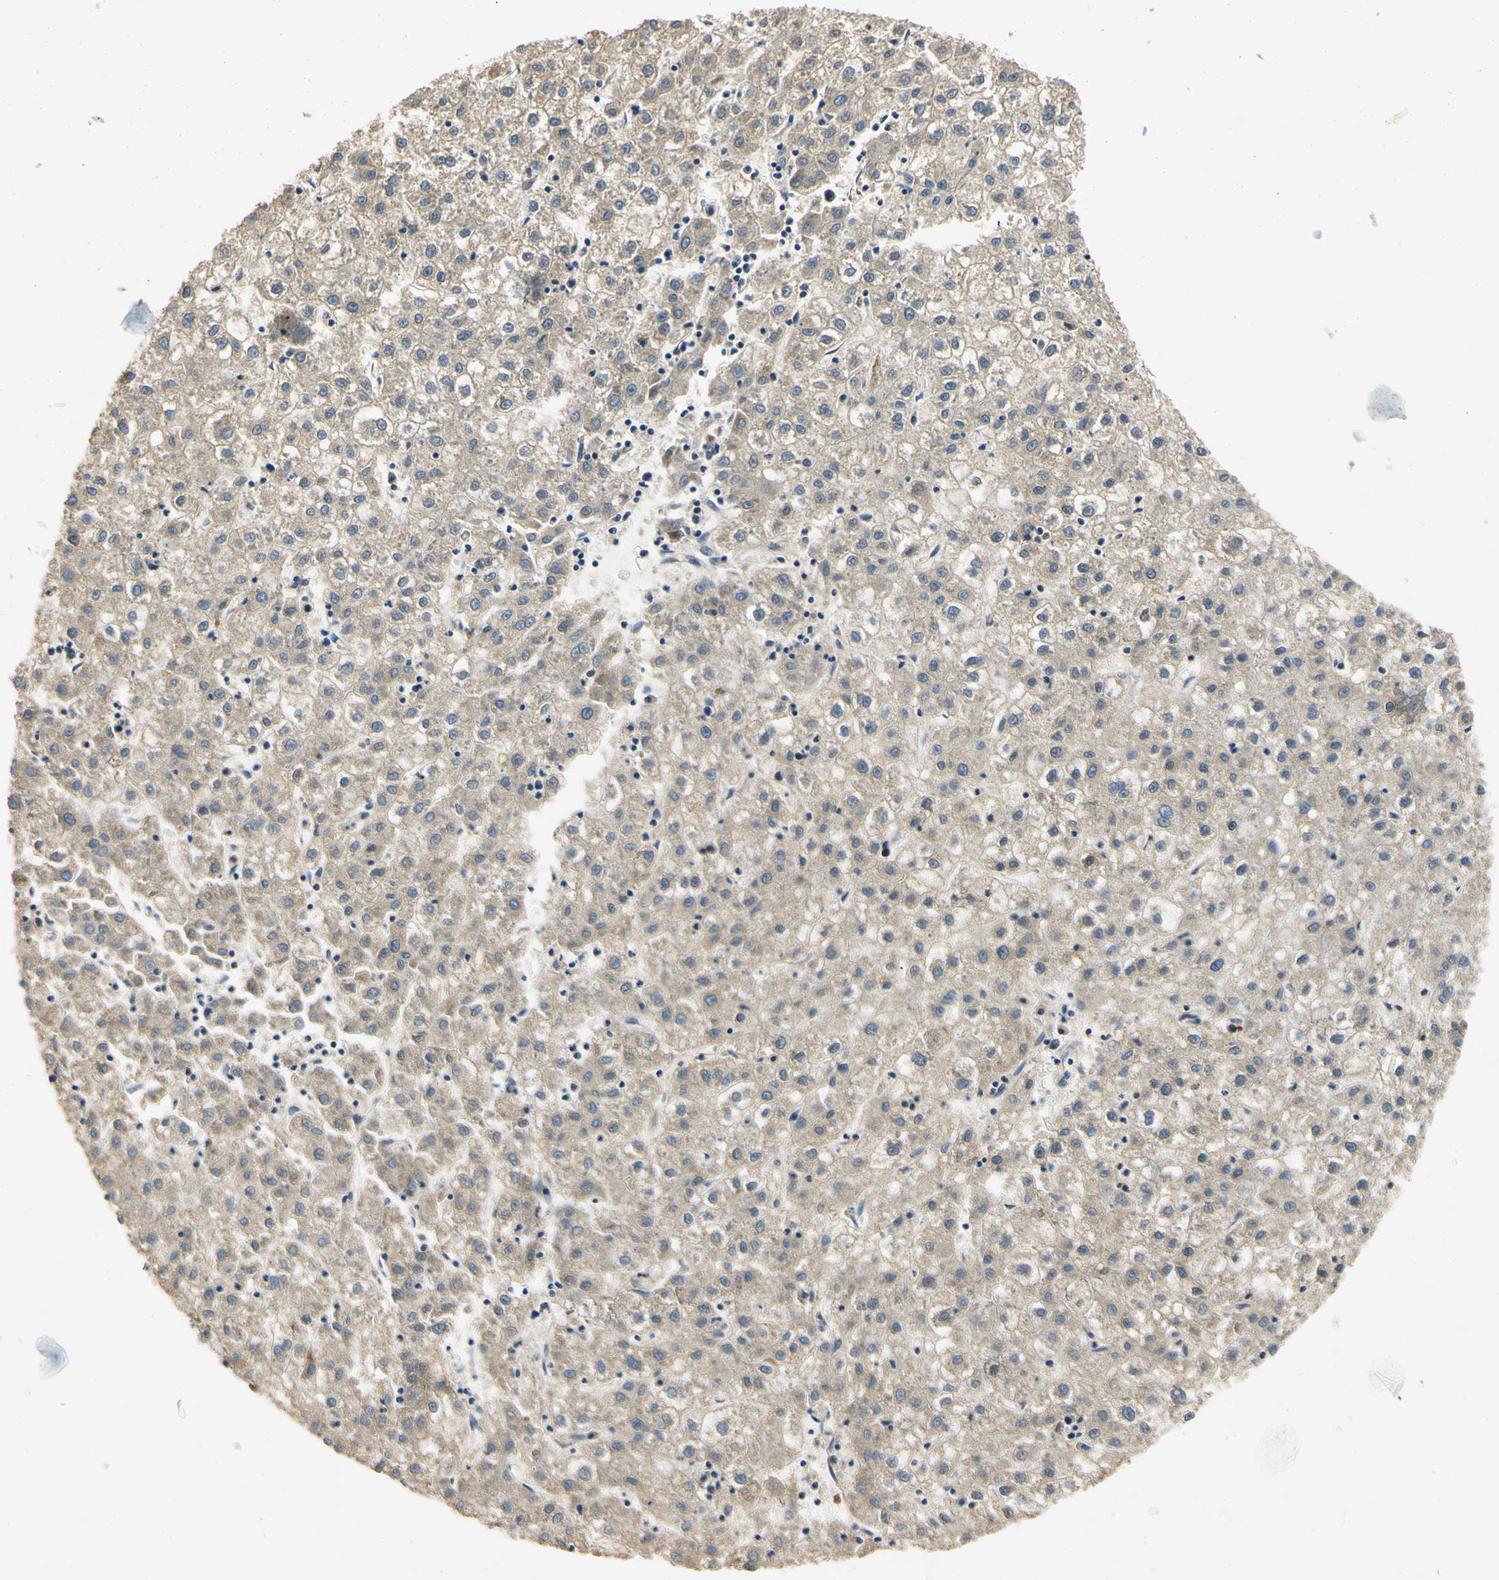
{"staining": {"intensity": "negative", "quantity": "none", "location": "none"}, "tissue": "liver cancer", "cell_type": "Tumor cells", "image_type": "cancer", "snomed": [{"axis": "morphology", "description": "Carcinoma, Hepatocellular, NOS"}, {"axis": "topography", "description": "Liver"}], "caption": "DAB immunohistochemical staining of human liver hepatocellular carcinoma demonstrates no significant positivity in tumor cells. (DAB immunohistochemistry visualized using brightfield microscopy, high magnification).", "gene": "PDK2", "patient": {"sex": "male", "age": 72}}